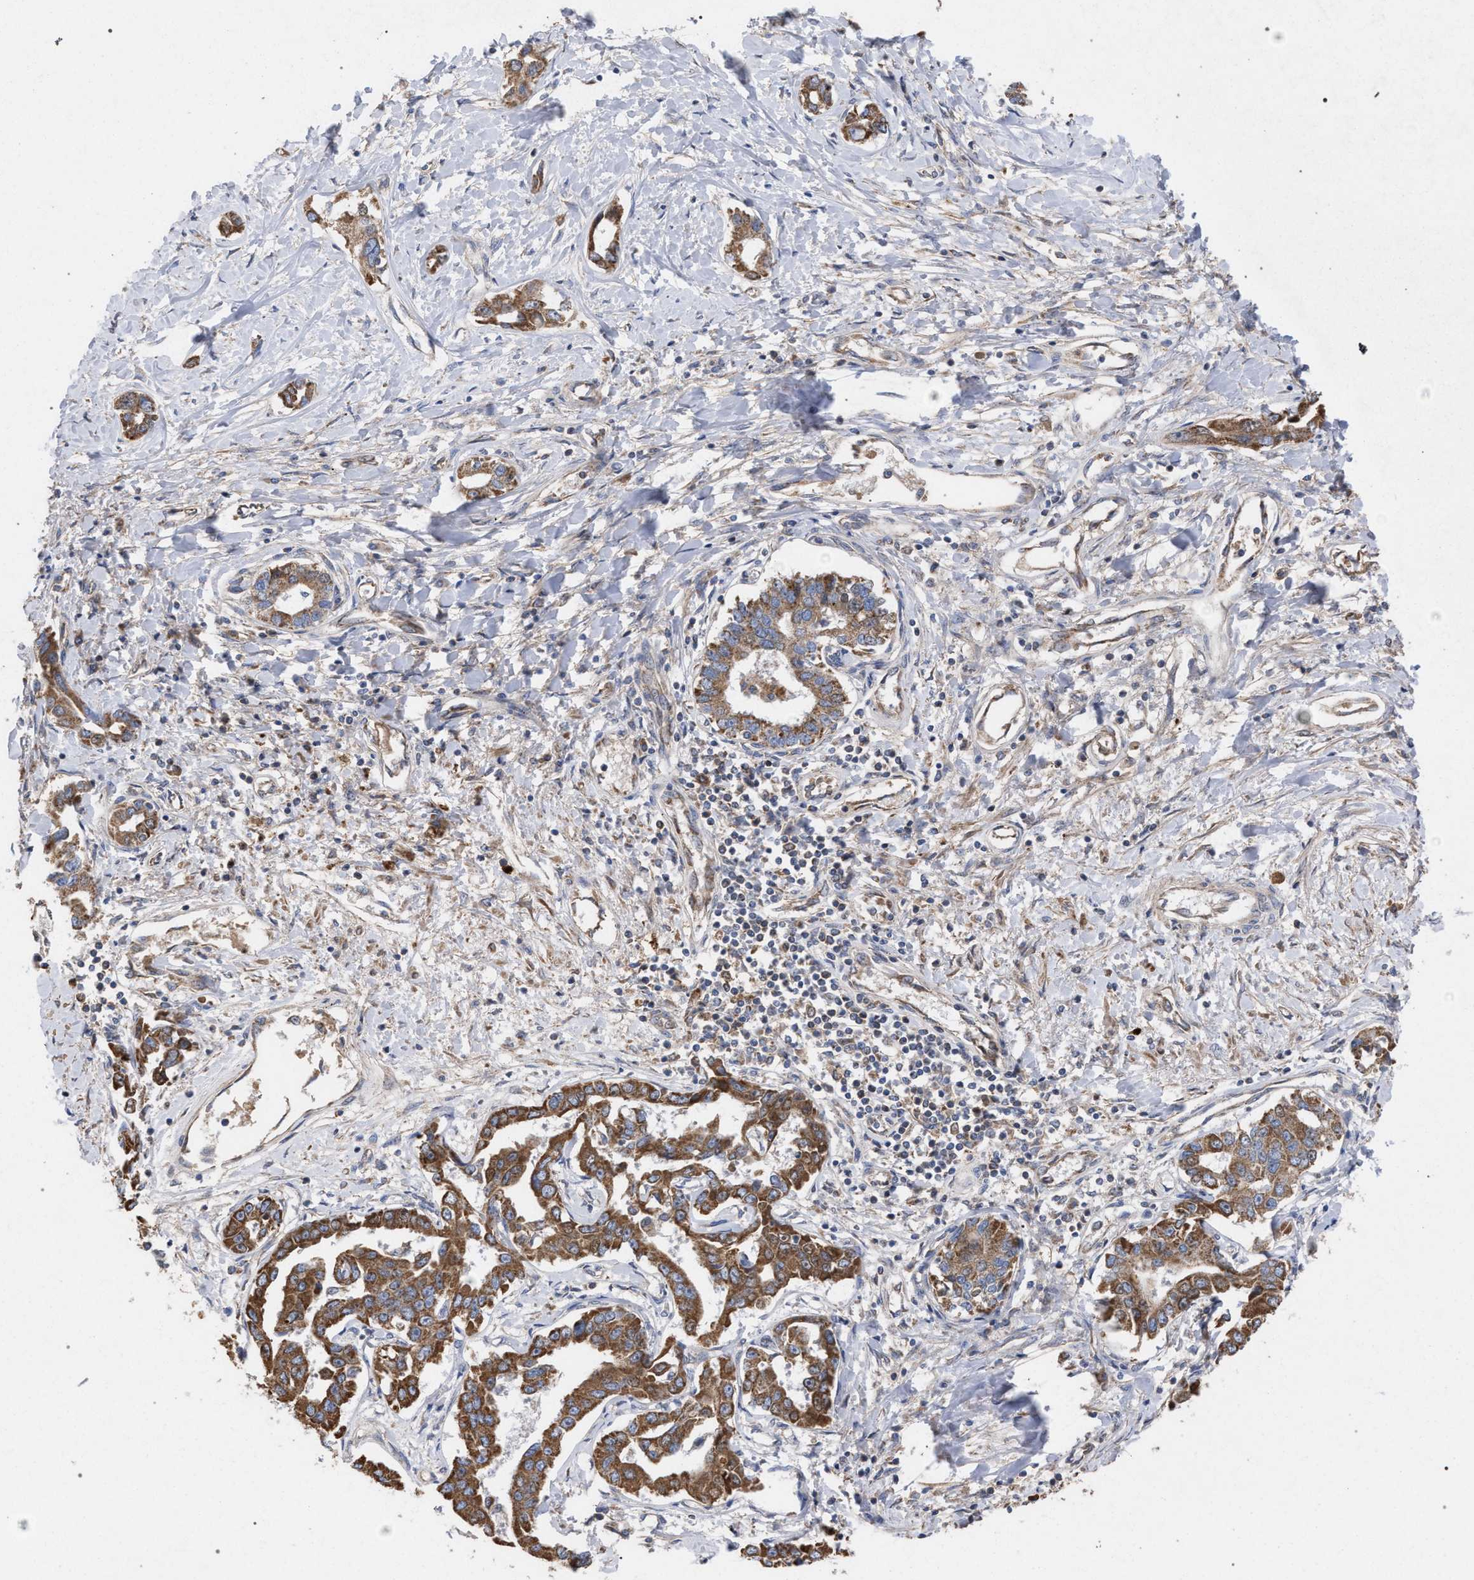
{"staining": {"intensity": "moderate", "quantity": ">75%", "location": "cytoplasmic/membranous"}, "tissue": "liver cancer", "cell_type": "Tumor cells", "image_type": "cancer", "snomed": [{"axis": "morphology", "description": "Cholangiocarcinoma"}, {"axis": "topography", "description": "Liver"}], "caption": "Immunohistochemistry (DAB (3,3'-diaminobenzidine)) staining of human liver cancer (cholangiocarcinoma) displays moderate cytoplasmic/membranous protein positivity in approximately >75% of tumor cells.", "gene": "BCL2L12", "patient": {"sex": "male", "age": 59}}